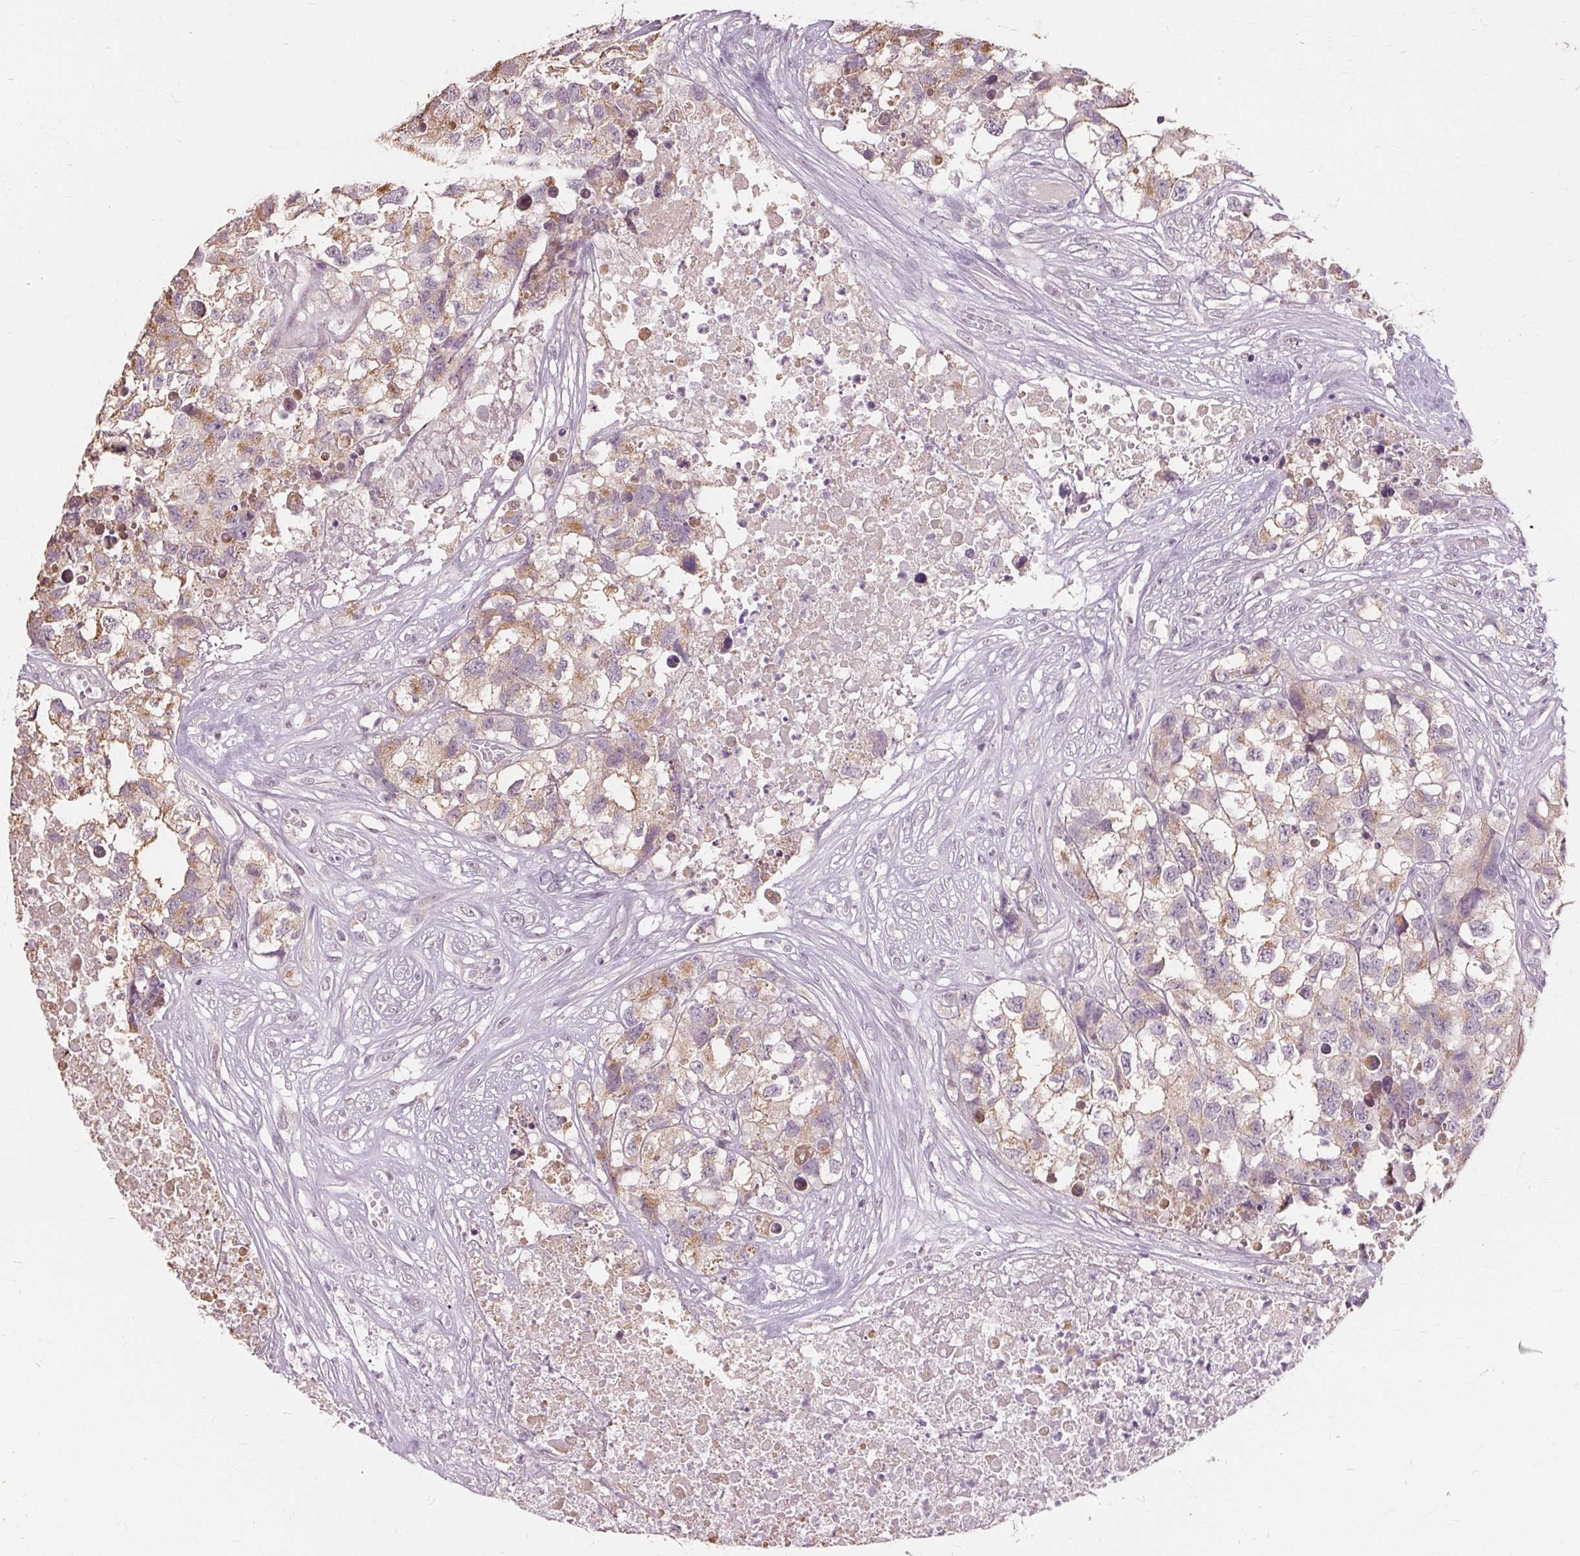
{"staining": {"intensity": "weak", "quantity": "25%-75%", "location": "cytoplasmic/membranous"}, "tissue": "testis cancer", "cell_type": "Tumor cells", "image_type": "cancer", "snomed": [{"axis": "morphology", "description": "Carcinoma, Embryonal, NOS"}, {"axis": "topography", "description": "Testis"}], "caption": "Human testis embryonal carcinoma stained for a protein (brown) demonstrates weak cytoplasmic/membranous positive positivity in about 25%-75% of tumor cells.", "gene": "SIGLEC6", "patient": {"sex": "male", "age": 83}}